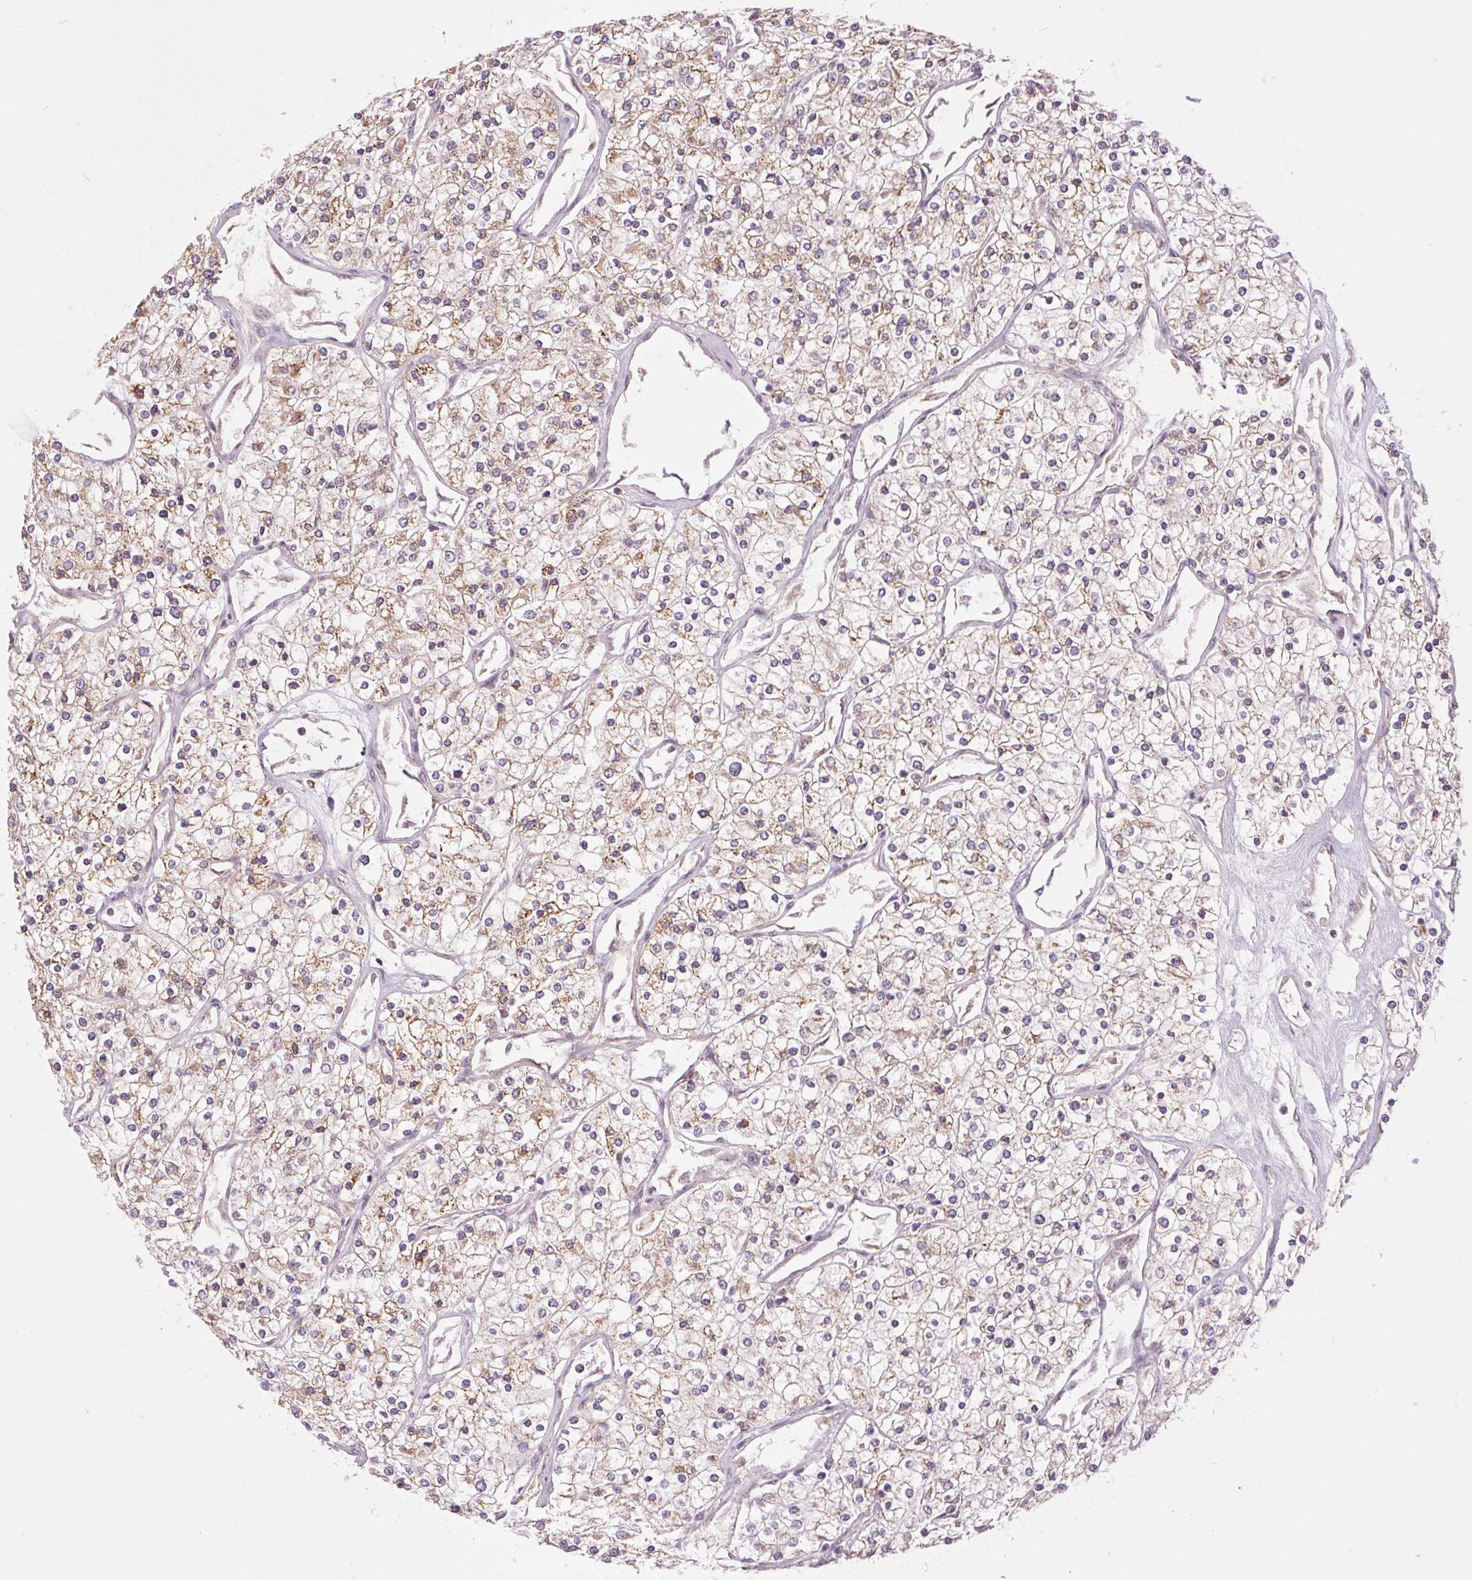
{"staining": {"intensity": "weak", "quantity": ">75%", "location": "cytoplasmic/membranous"}, "tissue": "renal cancer", "cell_type": "Tumor cells", "image_type": "cancer", "snomed": [{"axis": "morphology", "description": "Adenocarcinoma, NOS"}, {"axis": "topography", "description": "Kidney"}], "caption": "This micrograph reveals renal cancer (adenocarcinoma) stained with immunohistochemistry to label a protein in brown. The cytoplasmic/membranous of tumor cells show weak positivity for the protein. Nuclei are counter-stained blue.", "gene": "MAP3K5", "patient": {"sex": "male", "age": 80}}